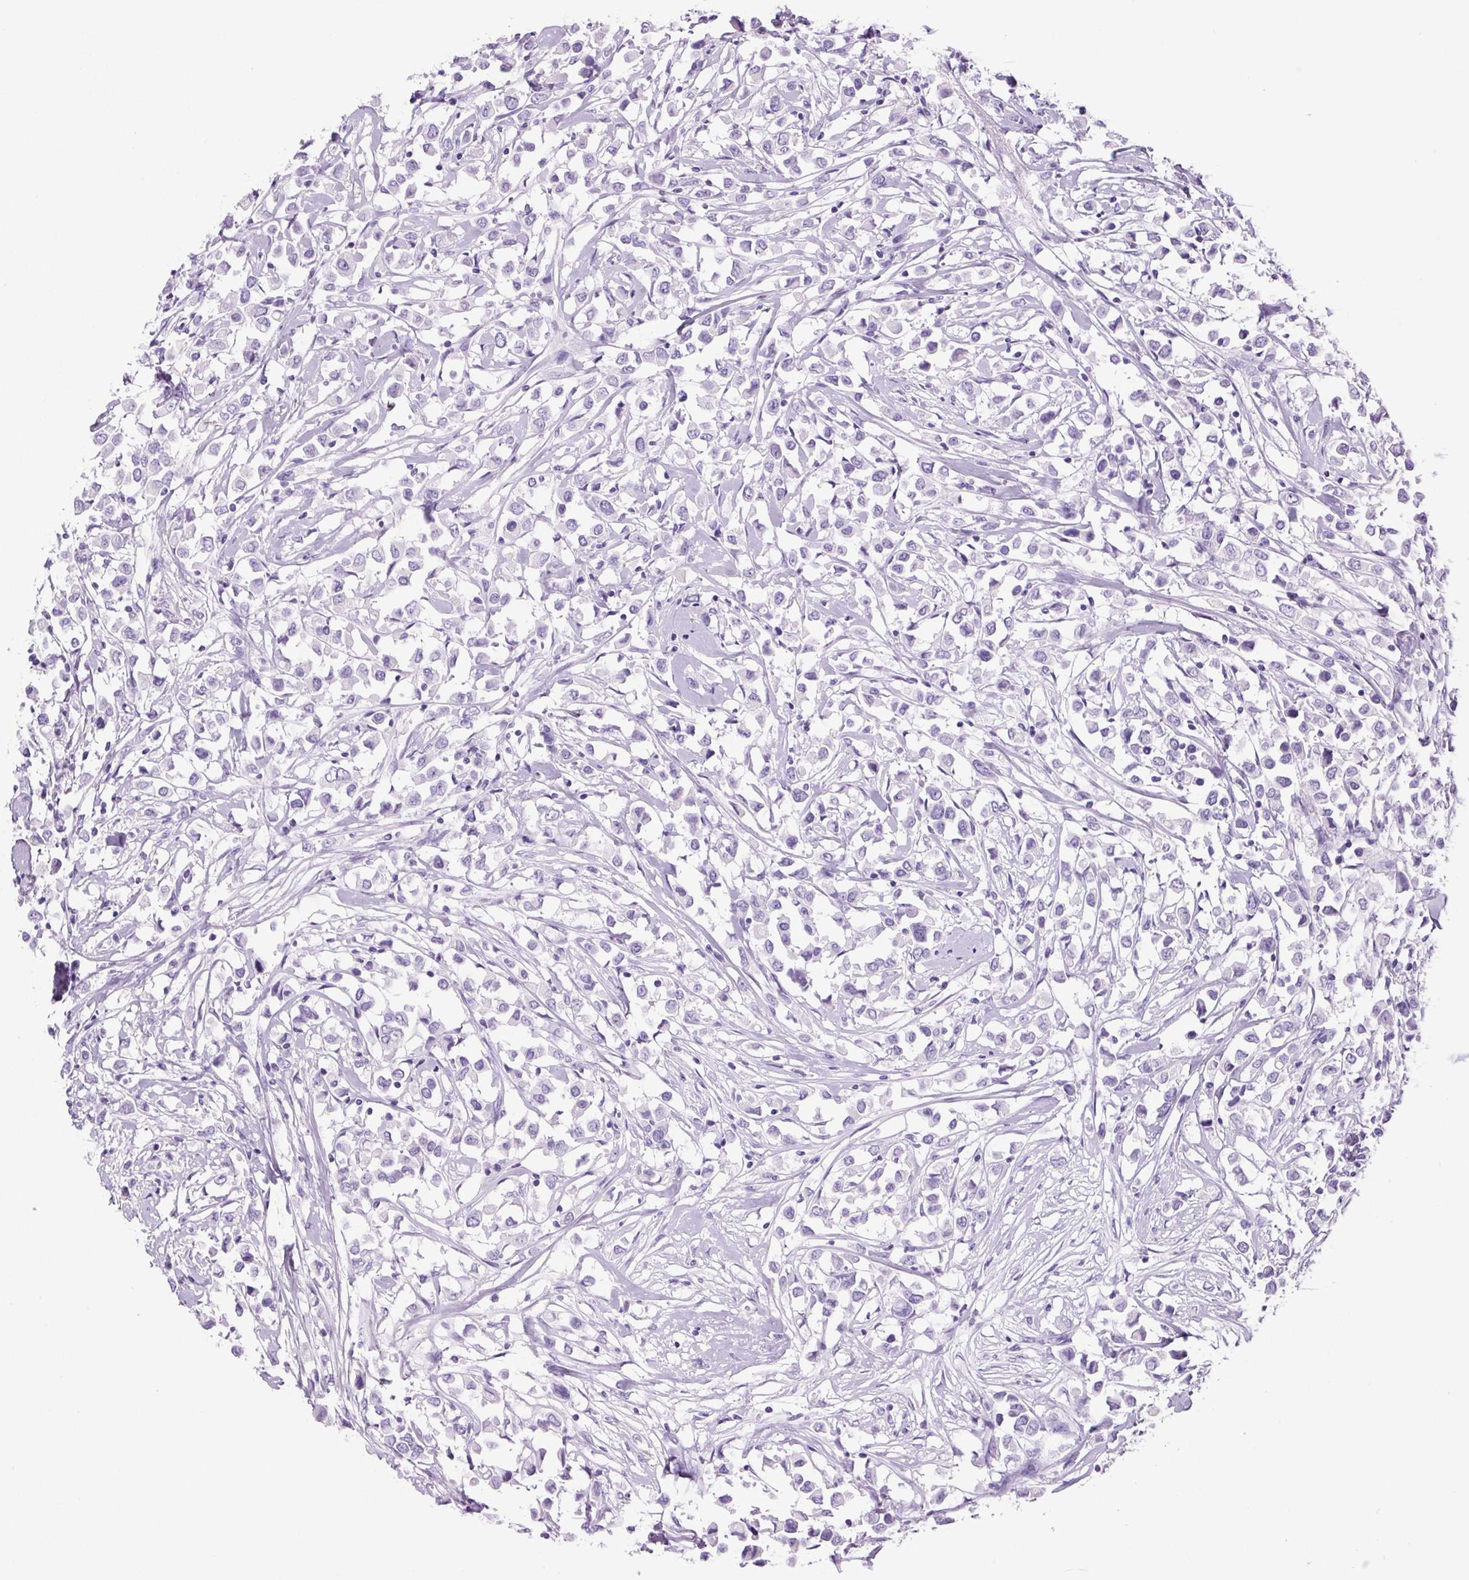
{"staining": {"intensity": "negative", "quantity": "none", "location": "none"}, "tissue": "breast cancer", "cell_type": "Tumor cells", "image_type": "cancer", "snomed": [{"axis": "morphology", "description": "Duct carcinoma"}, {"axis": "topography", "description": "Breast"}], "caption": "Breast infiltrating ductal carcinoma stained for a protein using immunohistochemistry reveals no positivity tumor cells.", "gene": "PRRT1", "patient": {"sex": "female", "age": 61}}